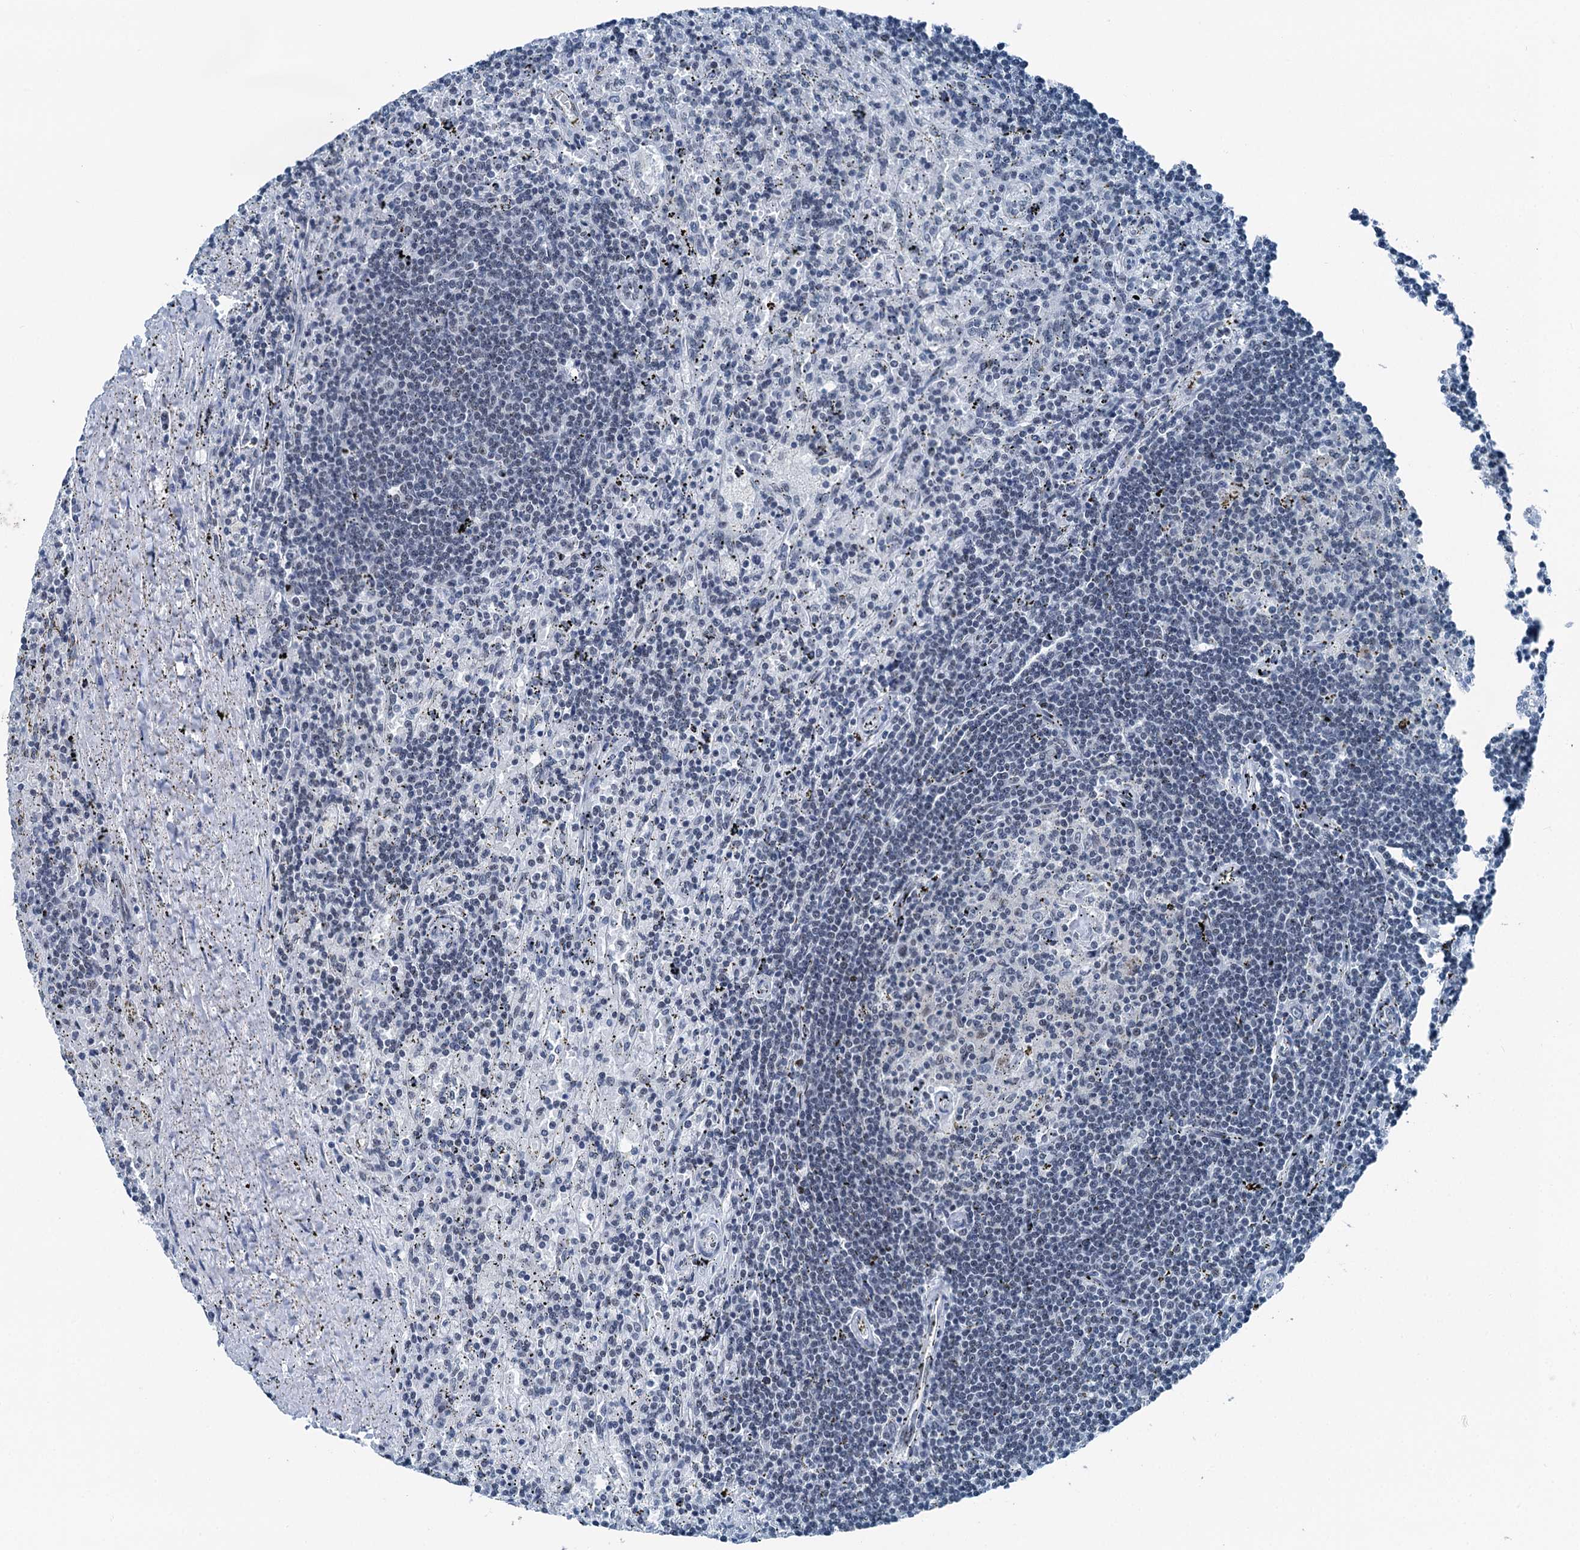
{"staining": {"intensity": "negative", "quantity": "none", "location": "none"}, "tissue": "lymphoma", "cell_type": "Tumor cells", "image_type": "cancer", "snomed": [{"axis": "morphology", "description": "Malignant lymphoma, non-Hodgkin's type, Low grade"}, {"axis": "topography", "description": "Spleen"}], "caption": "Tumor cells show no significant protein expression in low-grade malignant lymphoma, non-Hodgkin's type.", "gene": "TRPT1", "patient": {"sex": "male", "age": 76}}